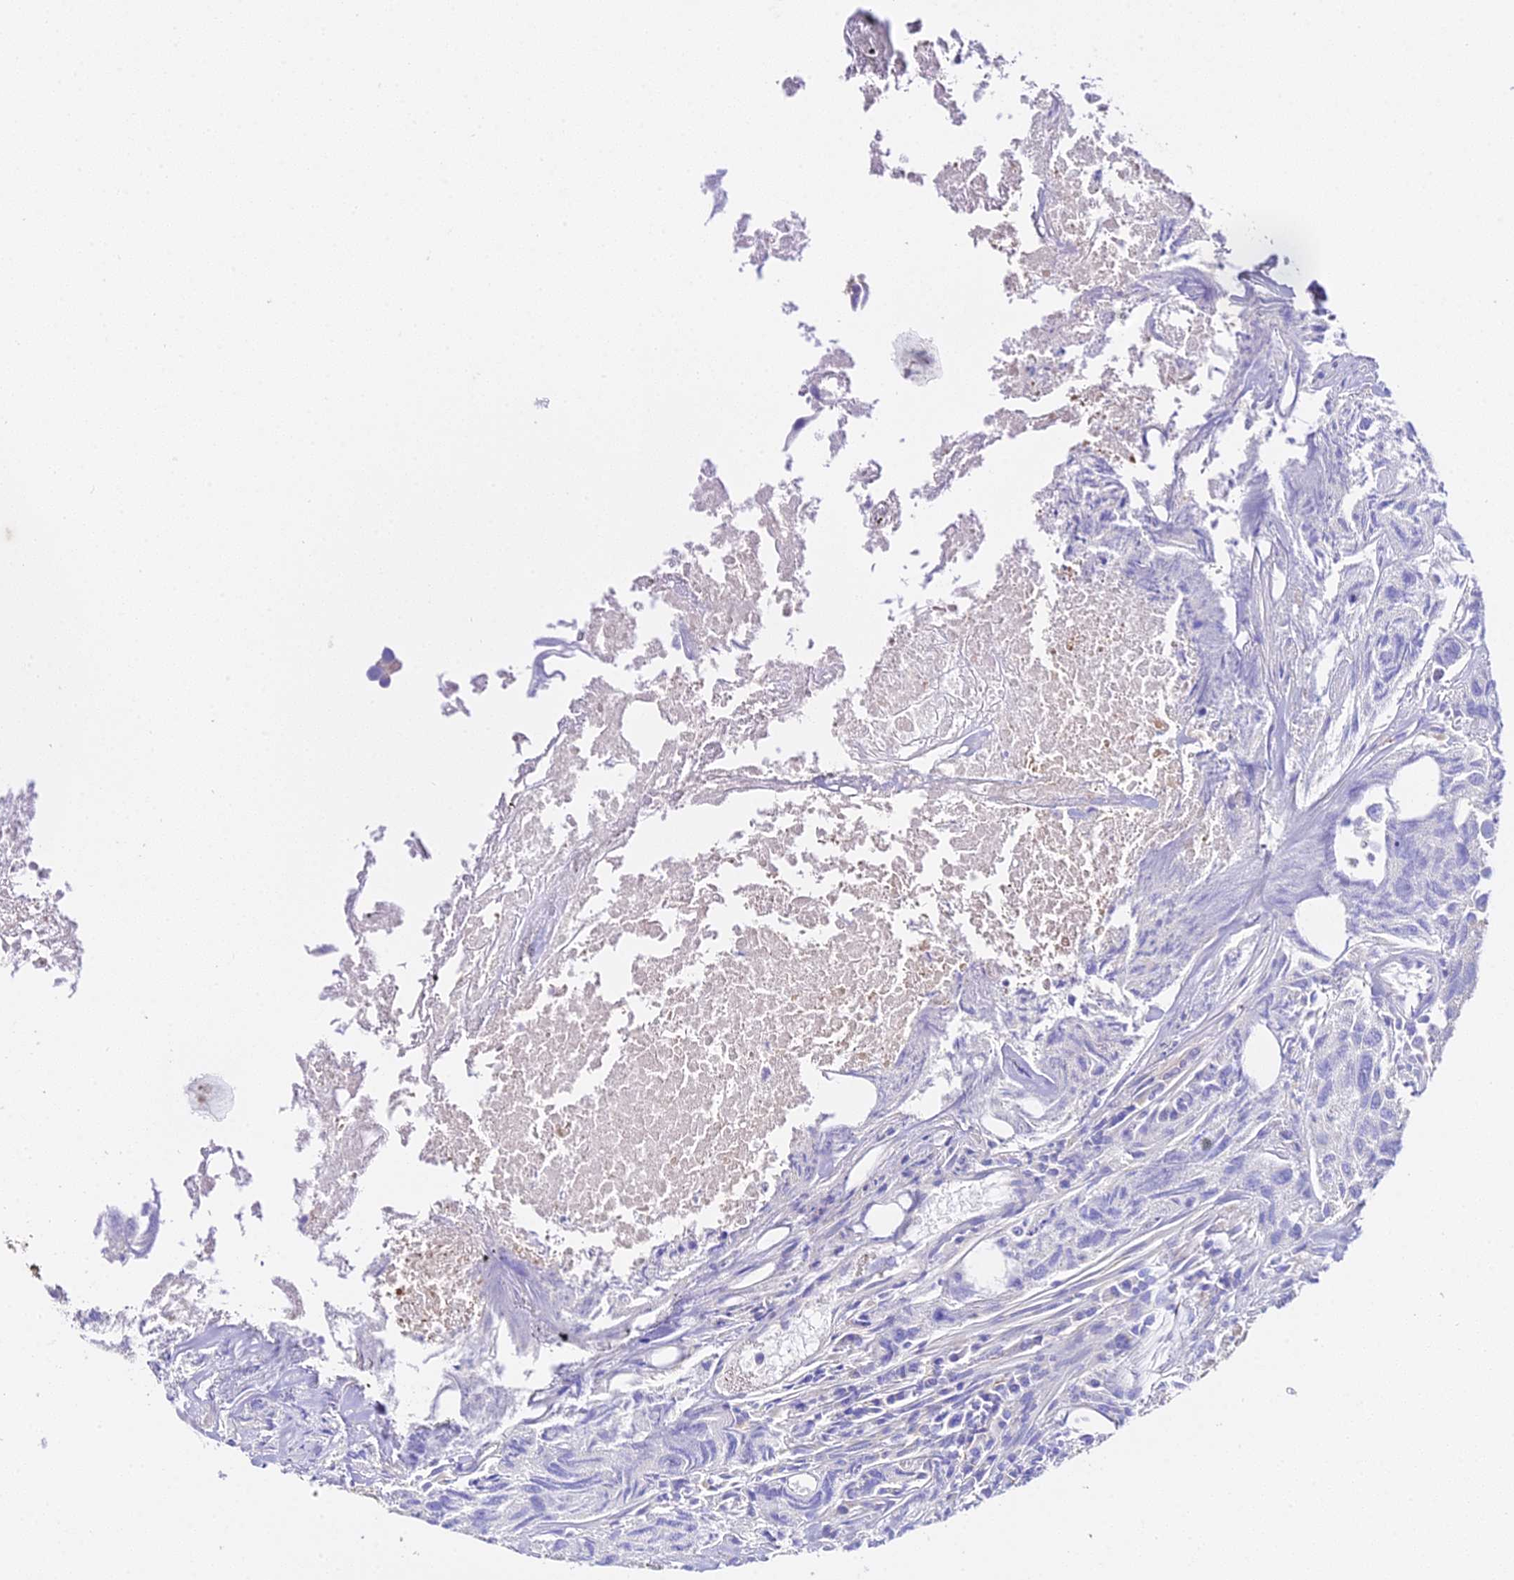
{"staining": {"intensity": "weak", "quantity": "<25%", "location": "cytoplasmic/membranous"}, "tissue": "urothelial cancer", "cell_type": "Tumor cells", "image_type": "cancer", "snomed": [{"axis": "morphology", "description": "Urothelial carcinoma, High grade"}, {"axis": "topography", "description": "Urinary bladder"}], "caption": "Immunohistochemistry micrograph of urothelial cancer stained for a protein (brown), which demonstrates no positivity in tumor cells.", "gene": "TMEM117", "patient": {"sex": "female", "age": 75}}